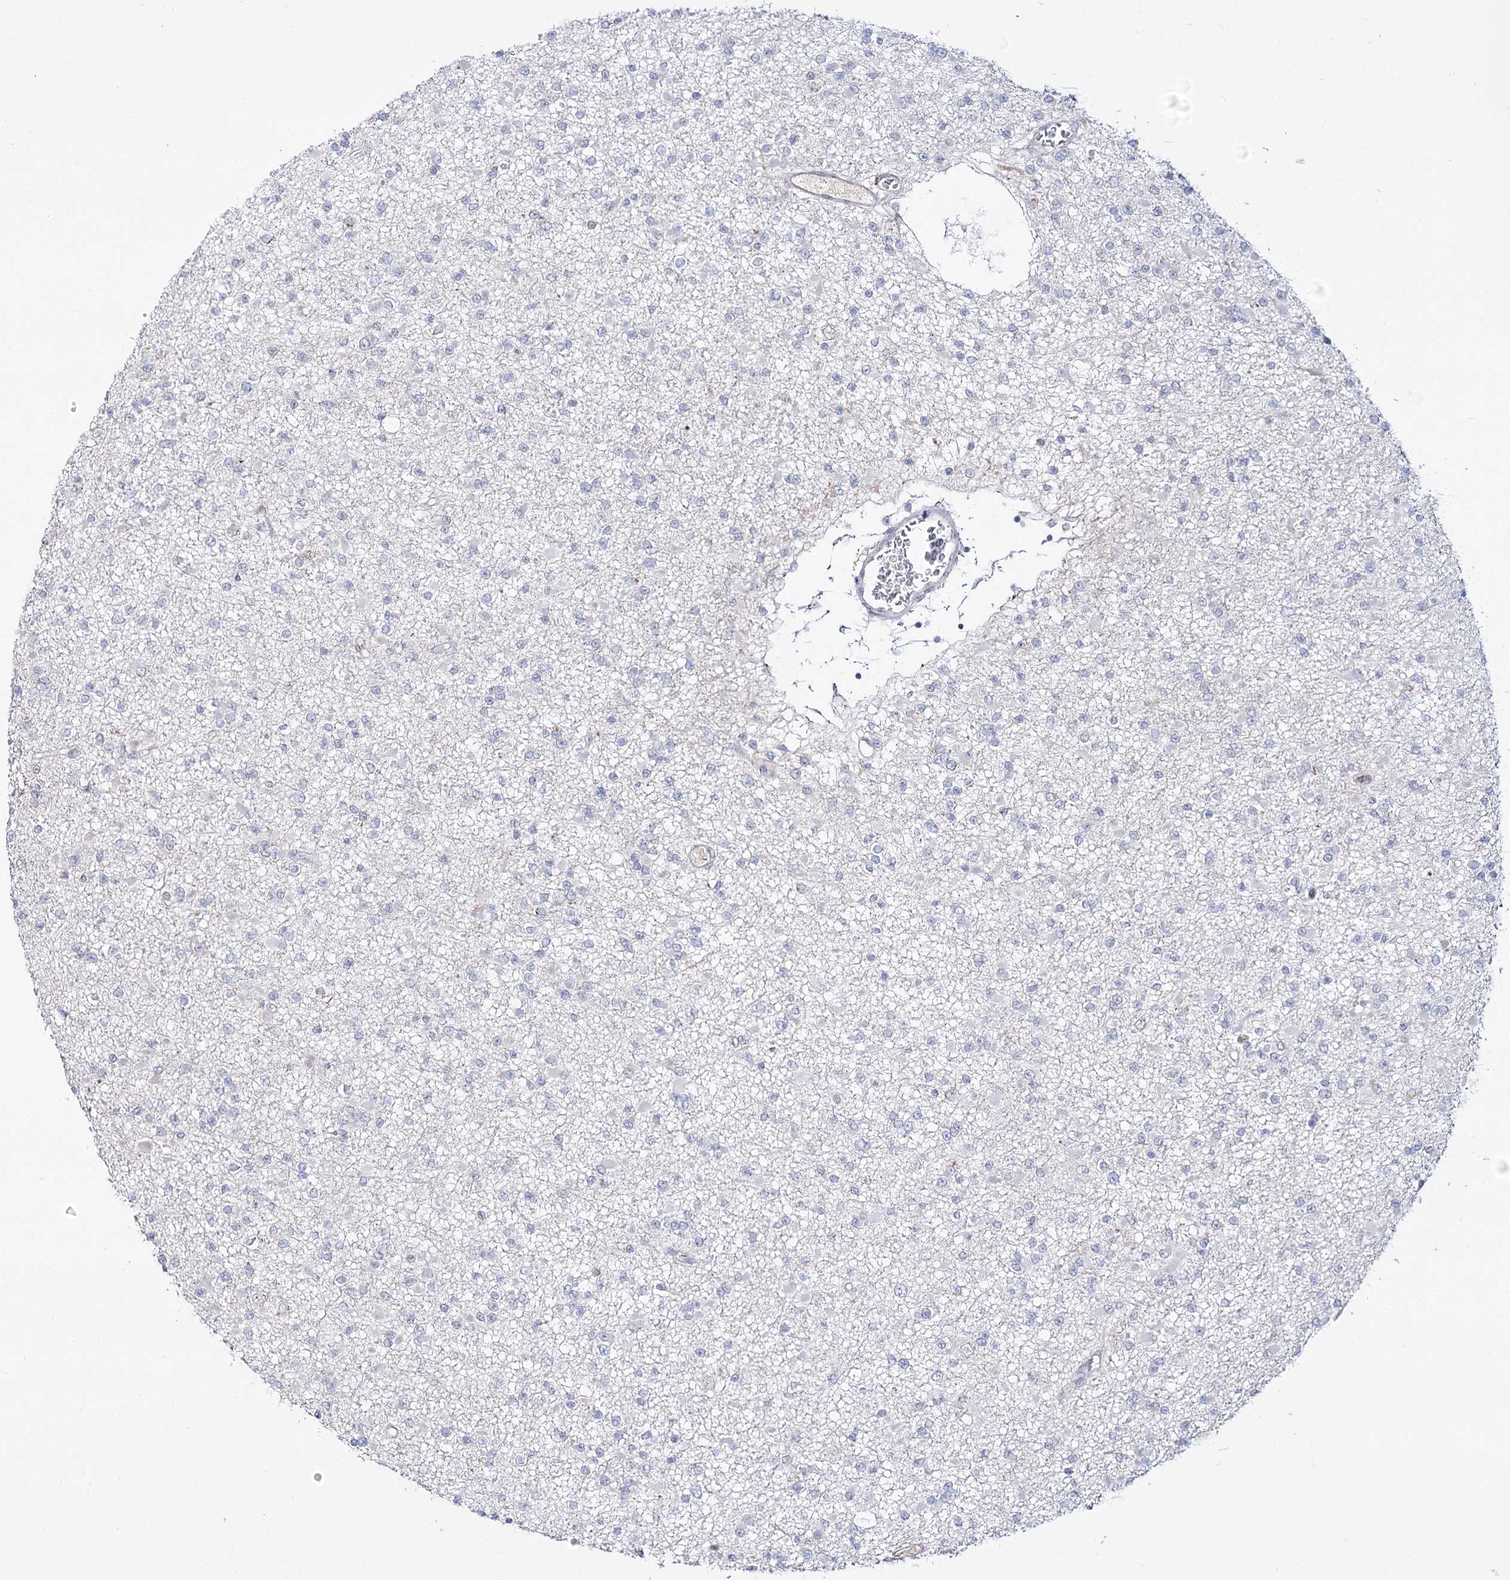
{"staining": {"intensity": "negative", "quantity": "none", "location": "none"}, "tissue": "glioma", "cell_type": "Tumor cells", "image_type": "cancer", "snomed": [{"axis": "morphology", "description": "Glioma, malignant, Low grade"}, {"axis": "topography", "description": "Brain"}], "caption": "The image exhibits no significant staining in tumor cells of glioma.", "gene": "C11orf80", "patient": {"sex": "female", "age": 22}}